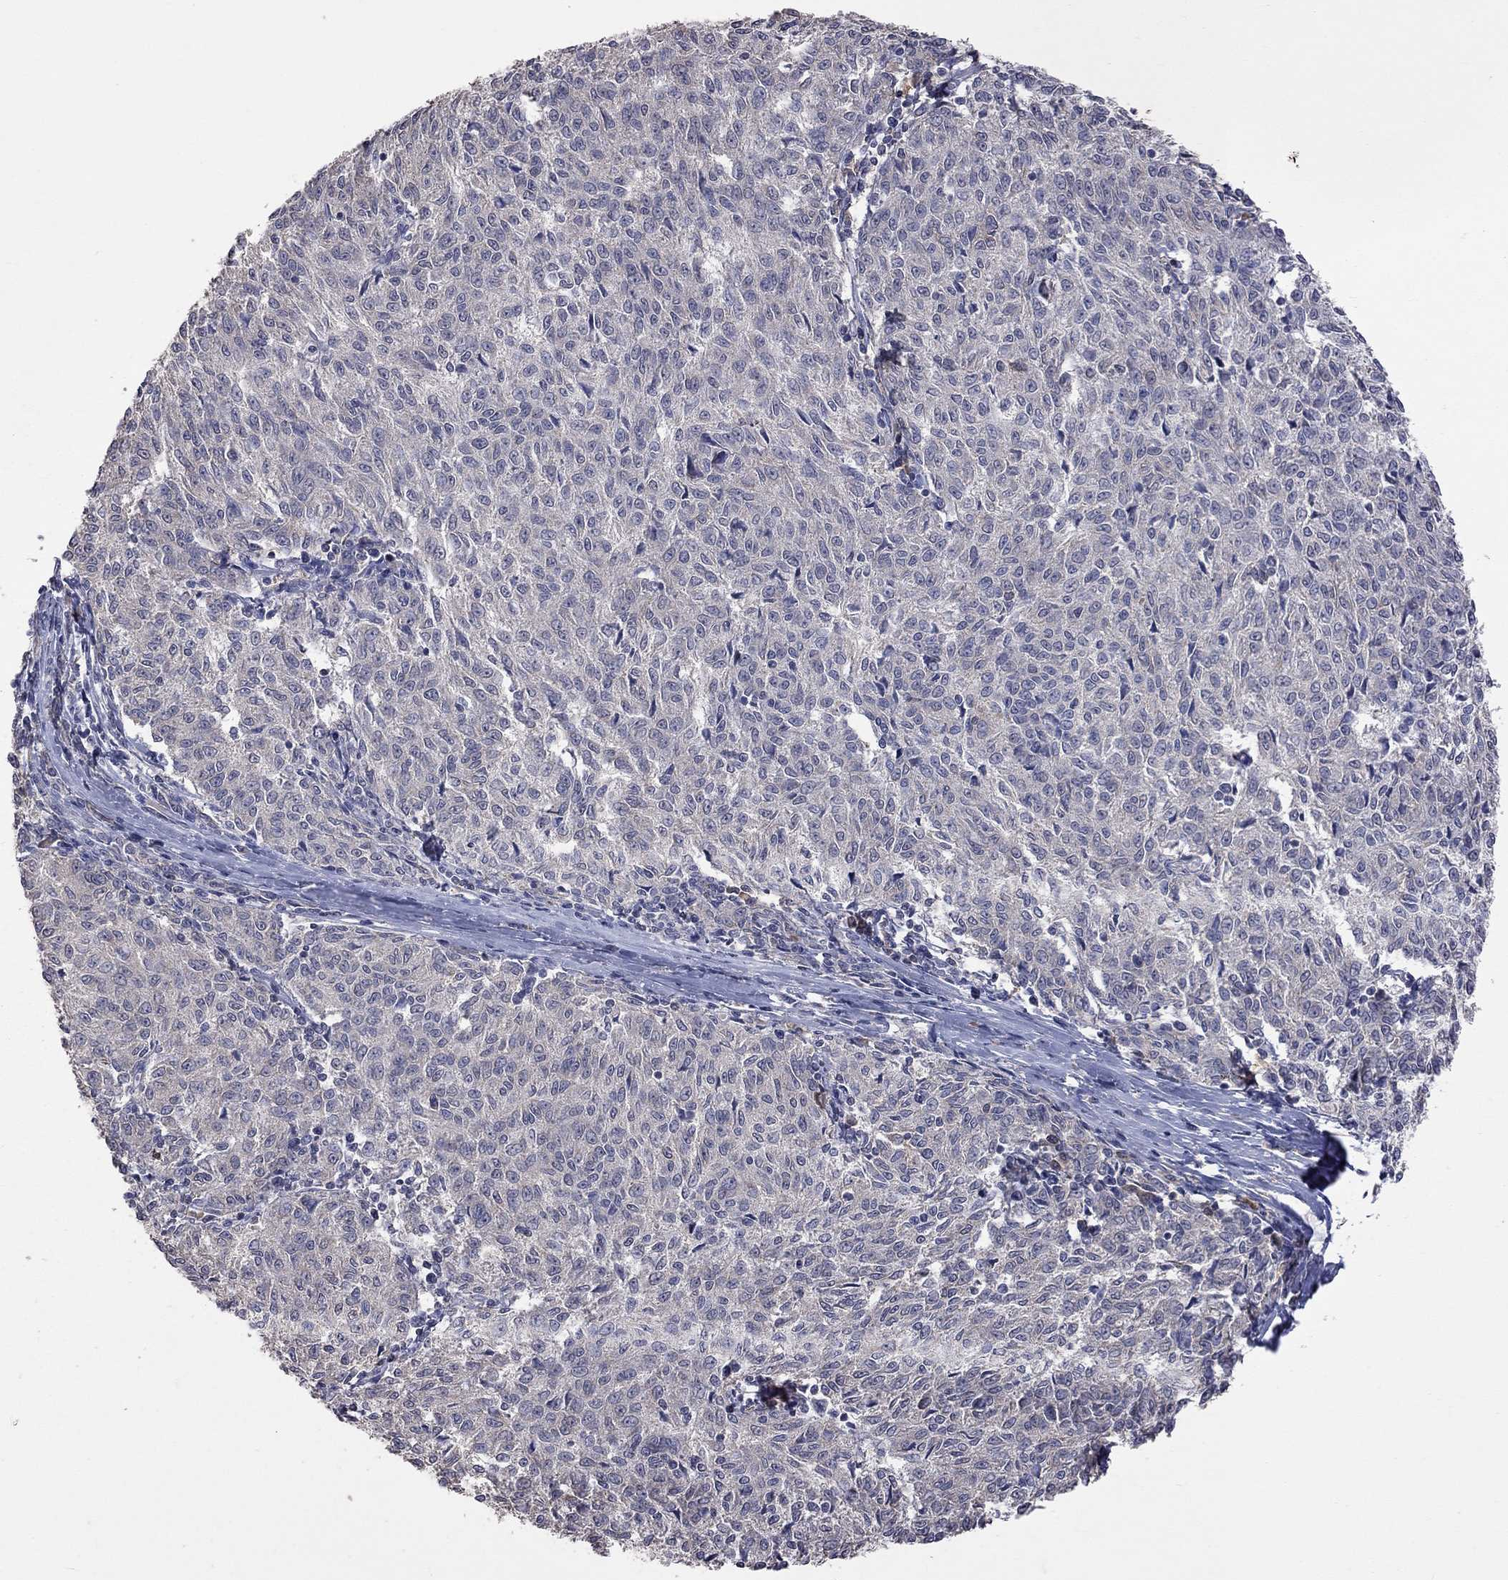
{"staining": {"intensity": "negative", "quantity": "none", "location": "none"}, "tissue": "melanoma", "cell_type": "Tumor cells", "image_type": "cancer", "snomed": [{"axis": "morphology", "description": "Malignant melanoma, NOS"}, {"axis": "topography", "description": "Skin"}], "caption": "IHC histopathology image of neoplastic tissue: human melanoma stained with DAB (3,3'-diaminobenzidine) reveals no significant protein positivity in tumor cells.", "gene": "HTR6", "patient": {"sex": "female", "age": 72}}